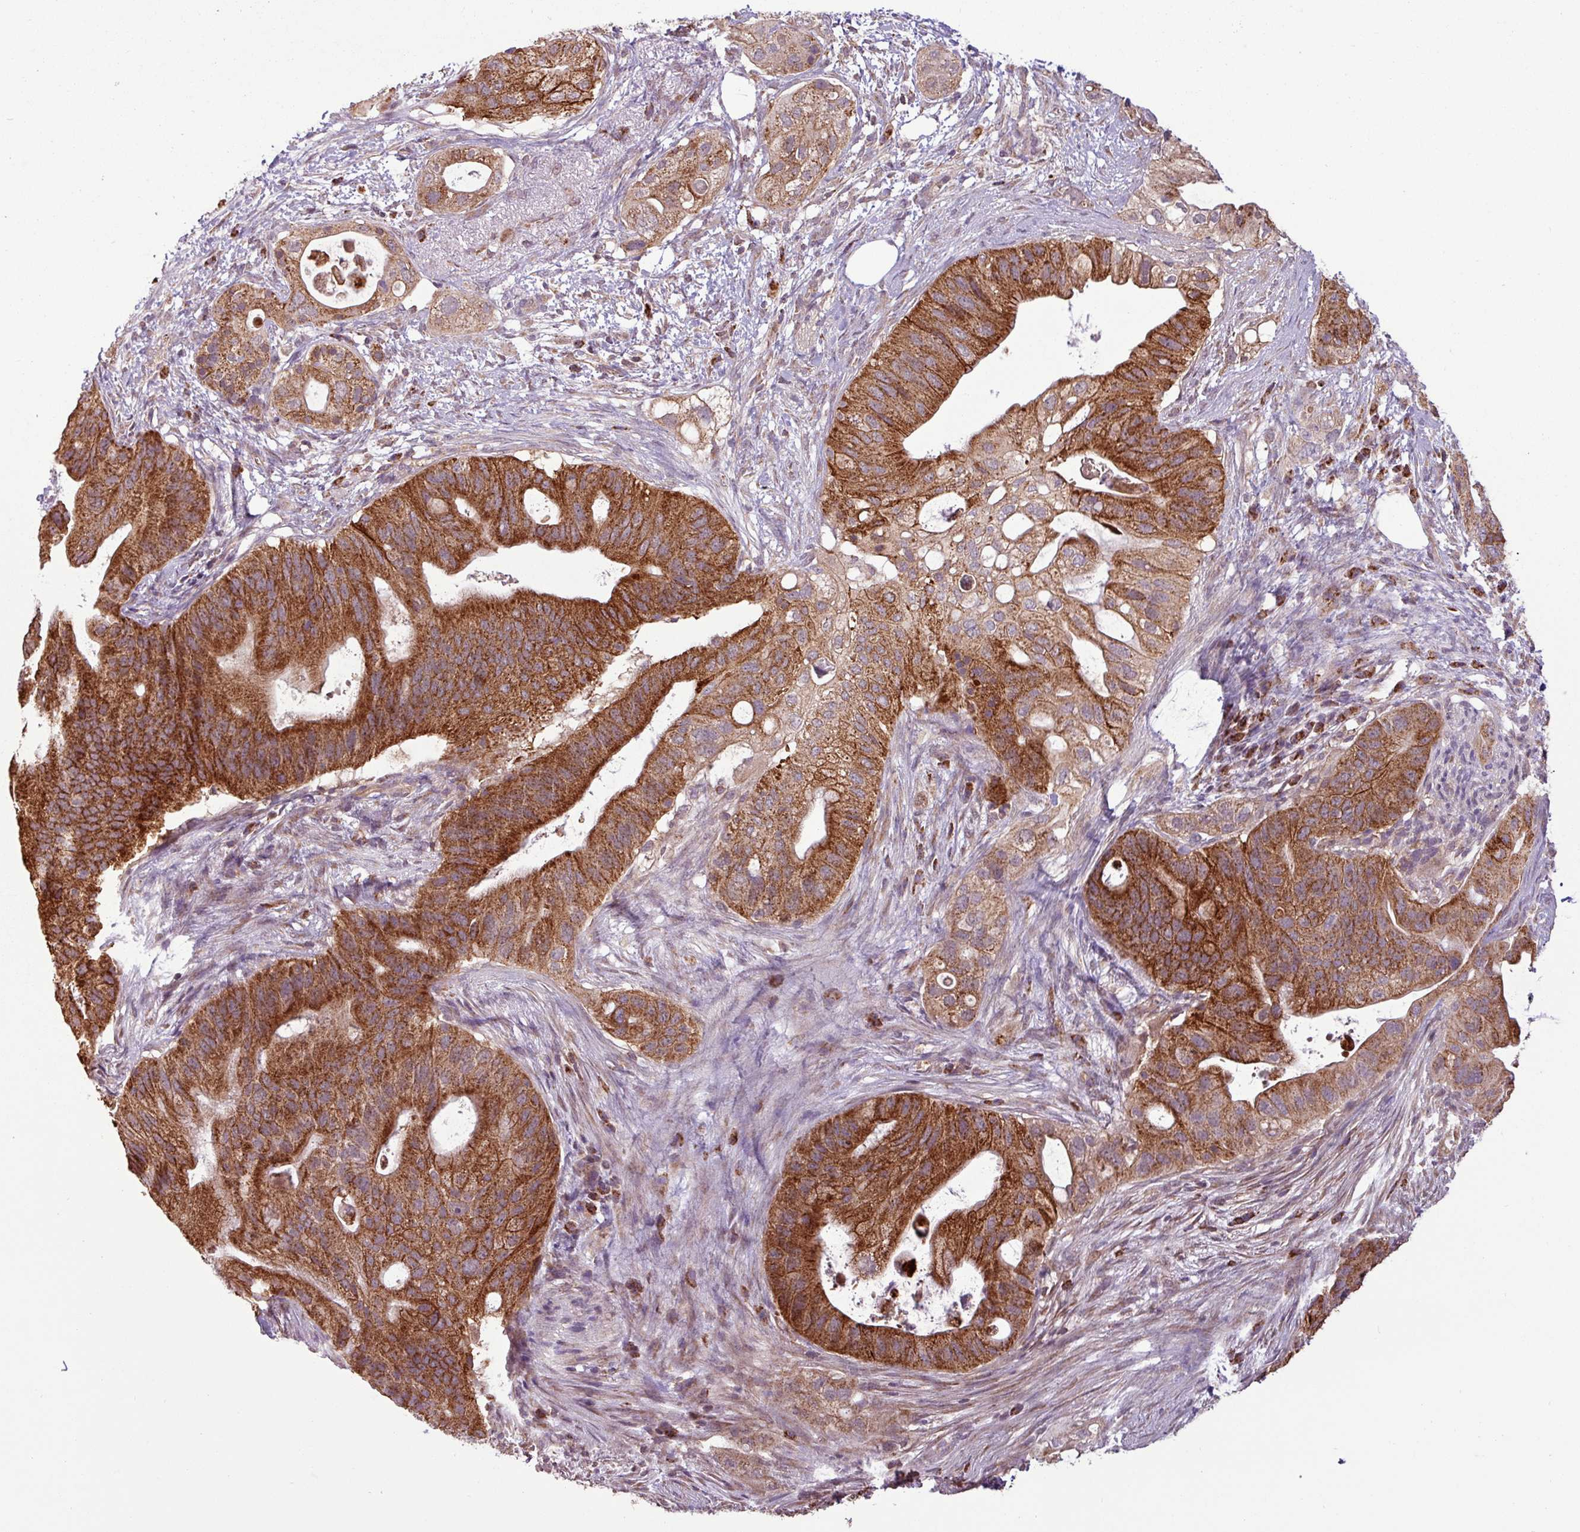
{"staining": {"intensity": "strong", "quantity": ">75%", "location": "cytoplasmic/membranous"}, "tissue": "pancreatic cancer", "cell_type": "Tumor cells", "image_type": "cancer", "snomed": [{"axis": "morphology", "description": "Adenocarcinoma, NOS"}, {"axis": "topography", "description": "Pancreas"}], "caption": "Tumor cells reveal high levels of strong cytoplasmic/membranous staining in approximately >75% of cells in human pancreatic adenocarcinoma.", "gene": "MCTP2", "patient": {"sex": "female", "age": 72}}